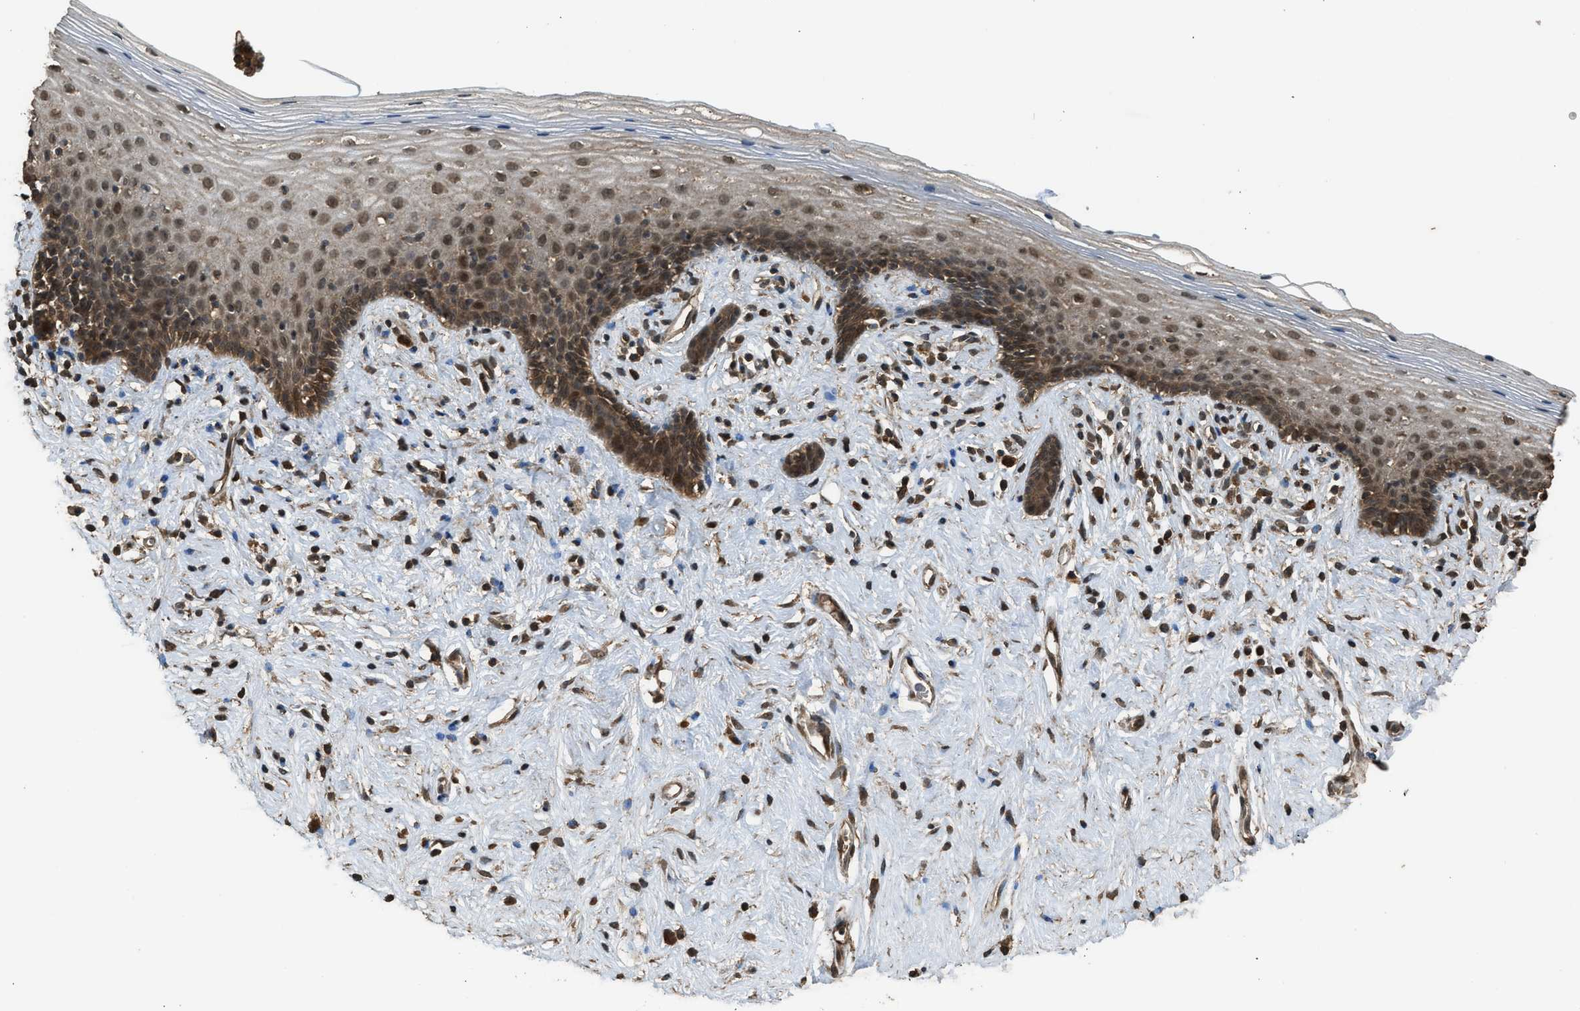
{"staining": {"intensity": "moderate", "quantity": "25%-75%", "location": "cytoplasmic/membranous,nuclear"}, "tissue": "vagina", "cell_type": "Squamous epithelial cells", "image_type": "normal", "snomed": [{"axis": "morphology", "description": "Normal tissue, NOS"}, {"axis": "topography", "description": "Vagina"}], "caption": "Unremarkable vagina was stained to show a protein in brown. There is medium levels of moderate cytoplasmic/membranous,nuclear expression in approximately 25%-75% of squamous epithelial cells. (DAB IHC with brightfield microscopy, high magnification).", "gene": "MYBL2", "patient": {"sex": "female", "age": 44}}